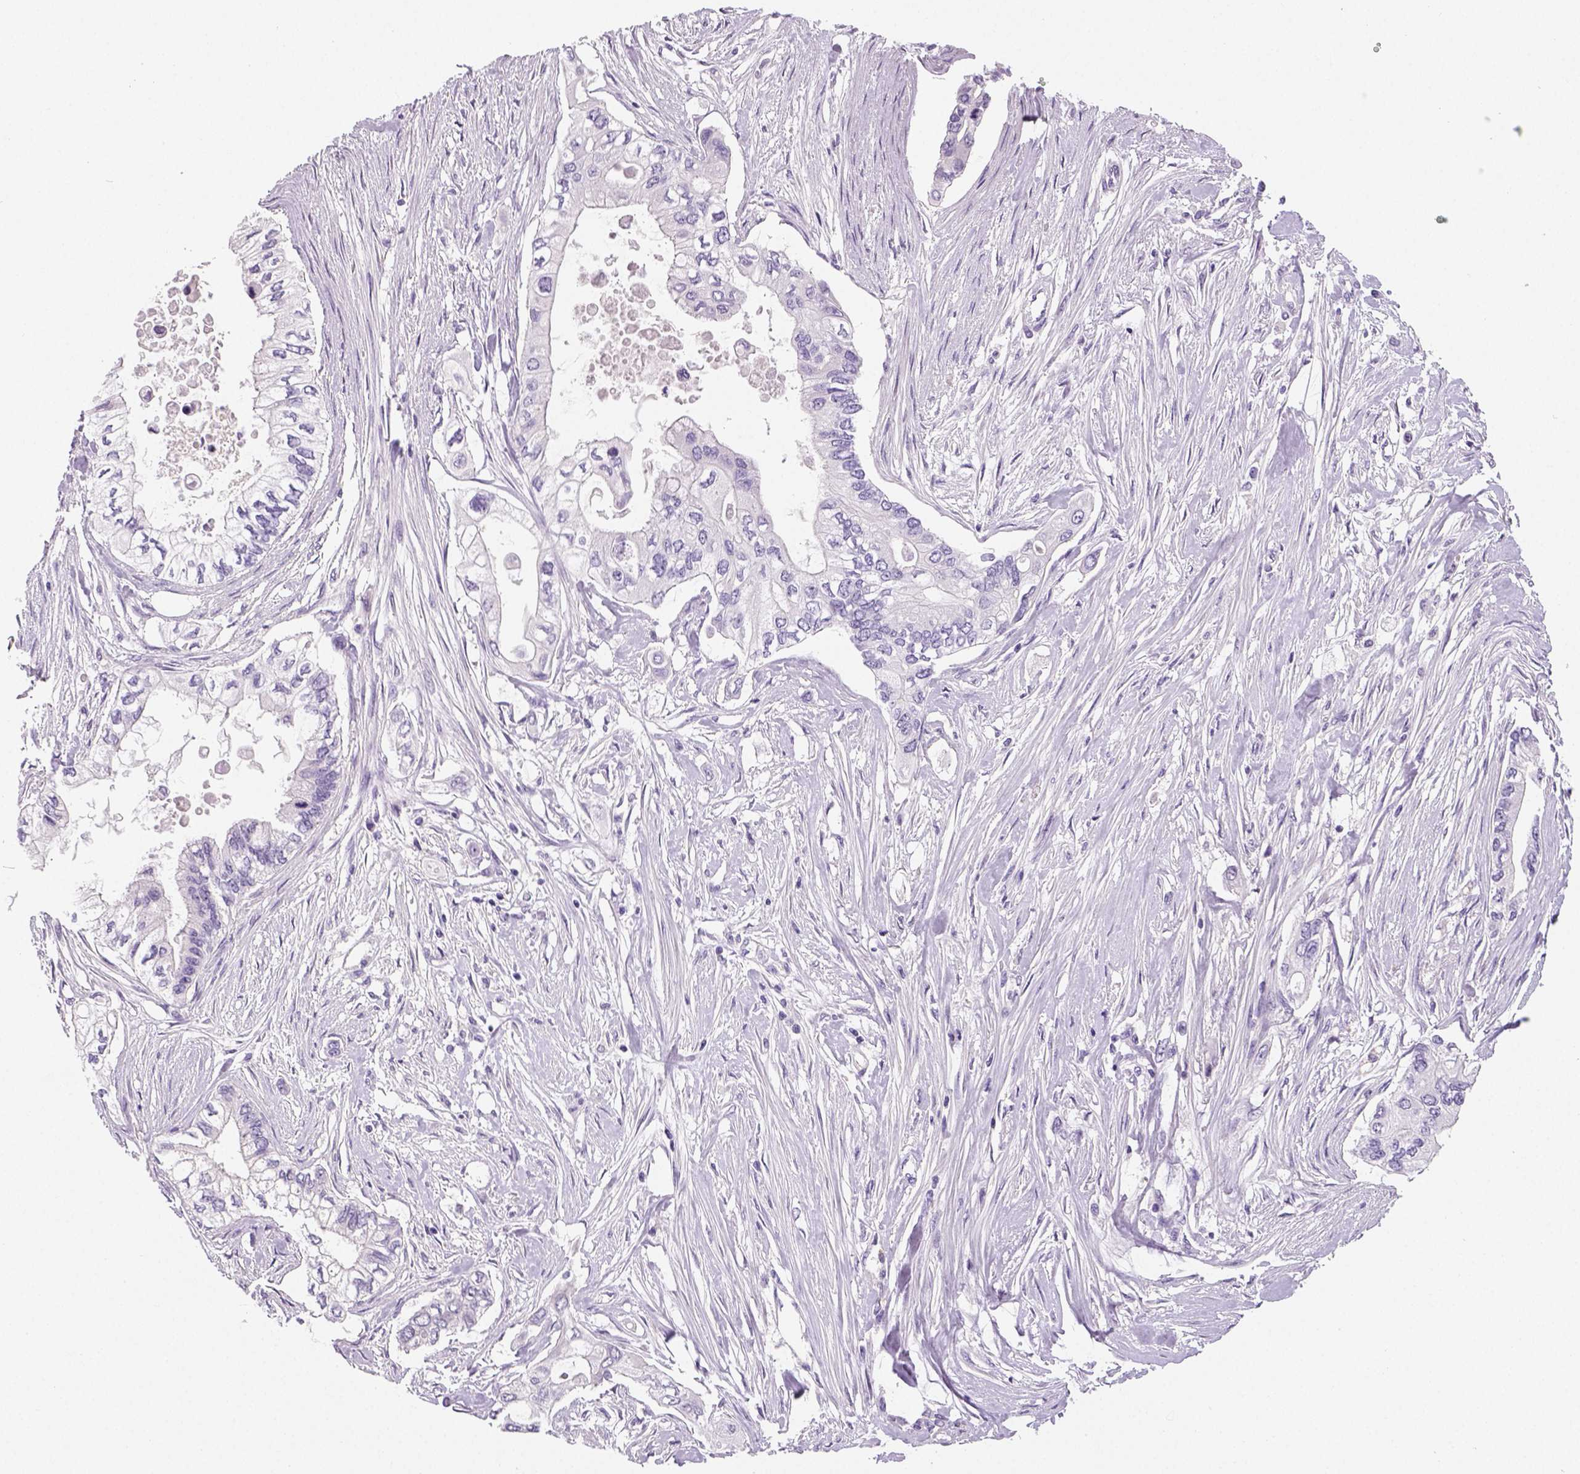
{"staining": {"intensity": "negative", "quantity": "none", "location": "none"}, "tissue": "pancreatic cancer", "cell_type": "Tumor cells", "image_type": "cancer", "snomed": [{"axis": "morphology", "description": "Adenocarcinoma, NOS"}, {"axis": "topography", "description": "Pancreas"}], "caption": "A histopathology image of human pancreatic cancer (adenocarcinoma) is negative for staining in tumor cells.", "gene": "TSPAN7", "patient": {"sex": "female", "age": 63}}